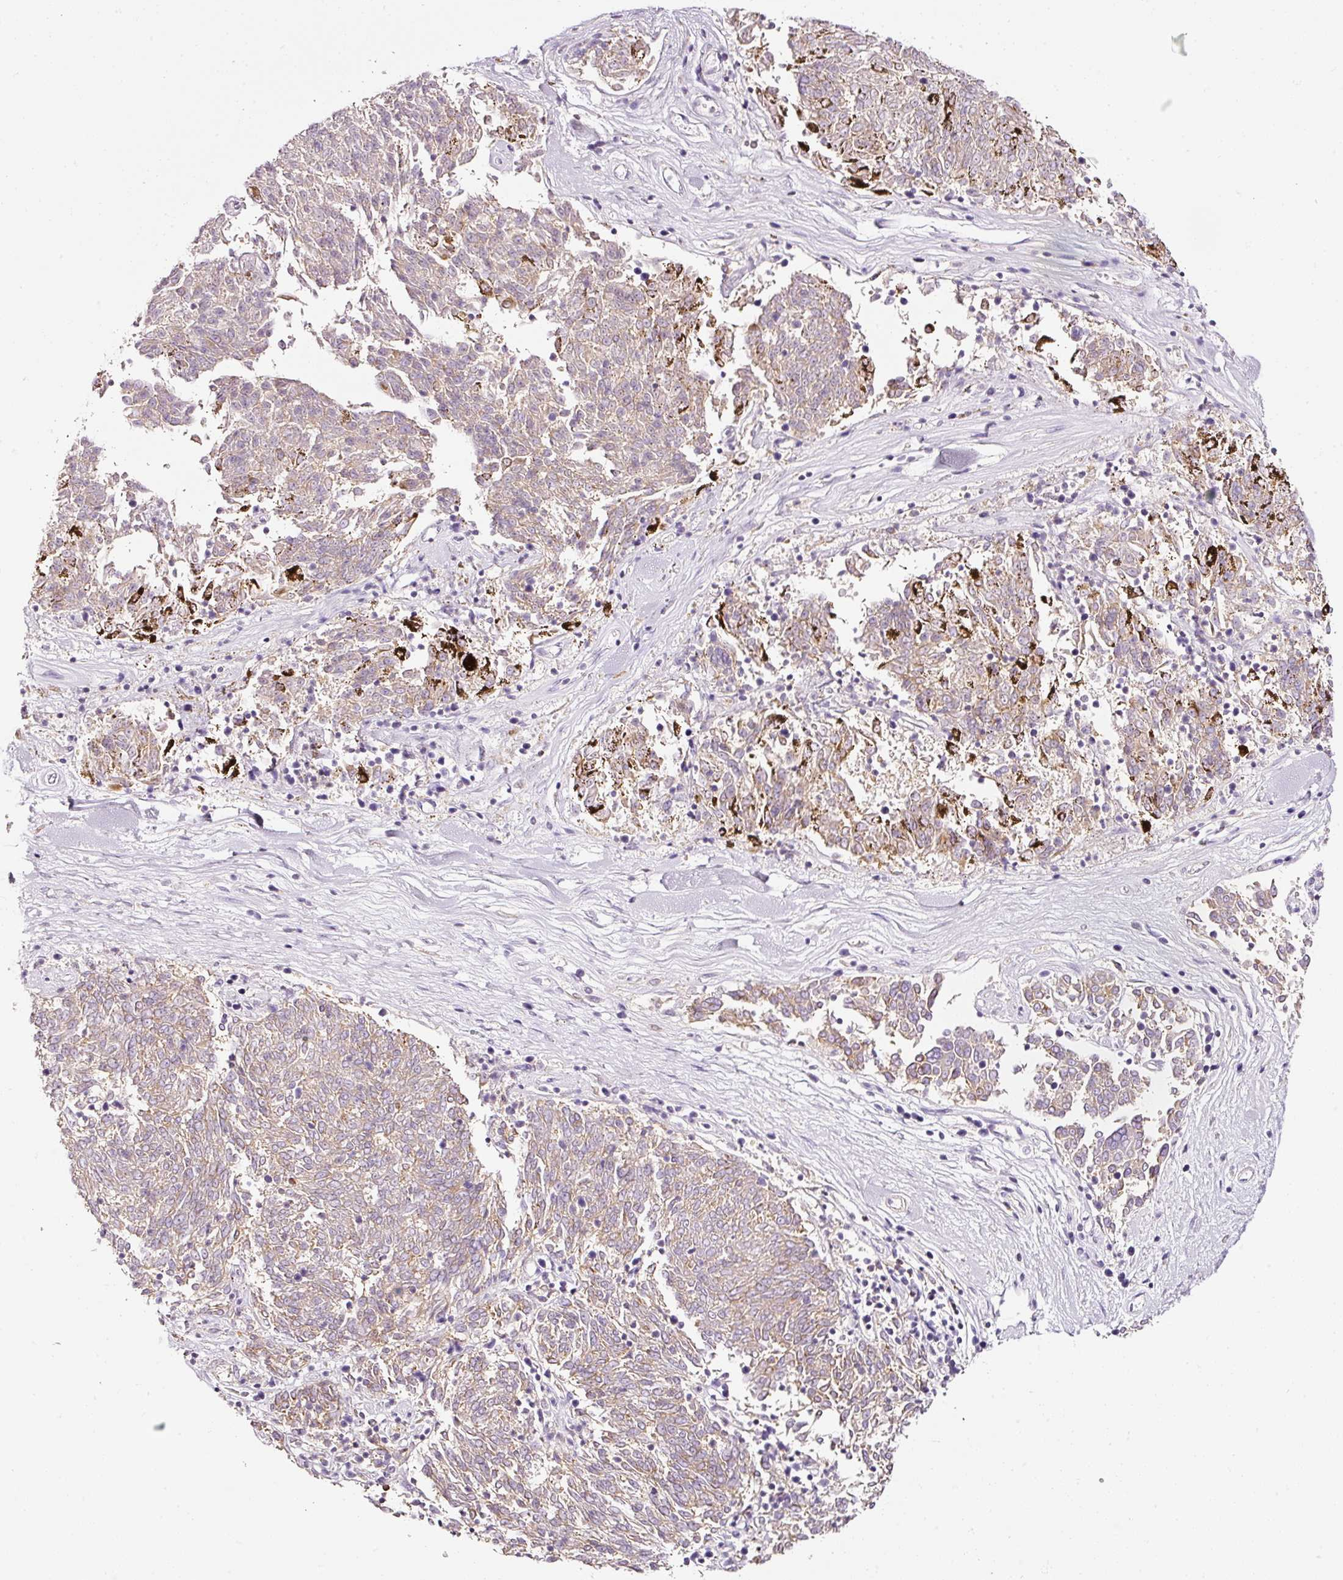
{"staining": {"intensity": "weak", "quantity": "25%-75%", "location": "cytoplasmic/membranous"}, "tissue": "melanoma", "cell_type": "Tumor cells", "image_type": "cancer", "snomed": [{"axis": "morphology", "description": "Malignant melanoma, NOS"}, {"axis": "topography", "description": "Skin"}], "caption": "The immunohistochemical stain labels weak cytoplasmic/membranous expression in tumor cells of melanoma tissue. (IHC, brightfield microscopy, high magnification).", "gene": "CYB561A3", "patient": {"sex": "female", "age": 72}}